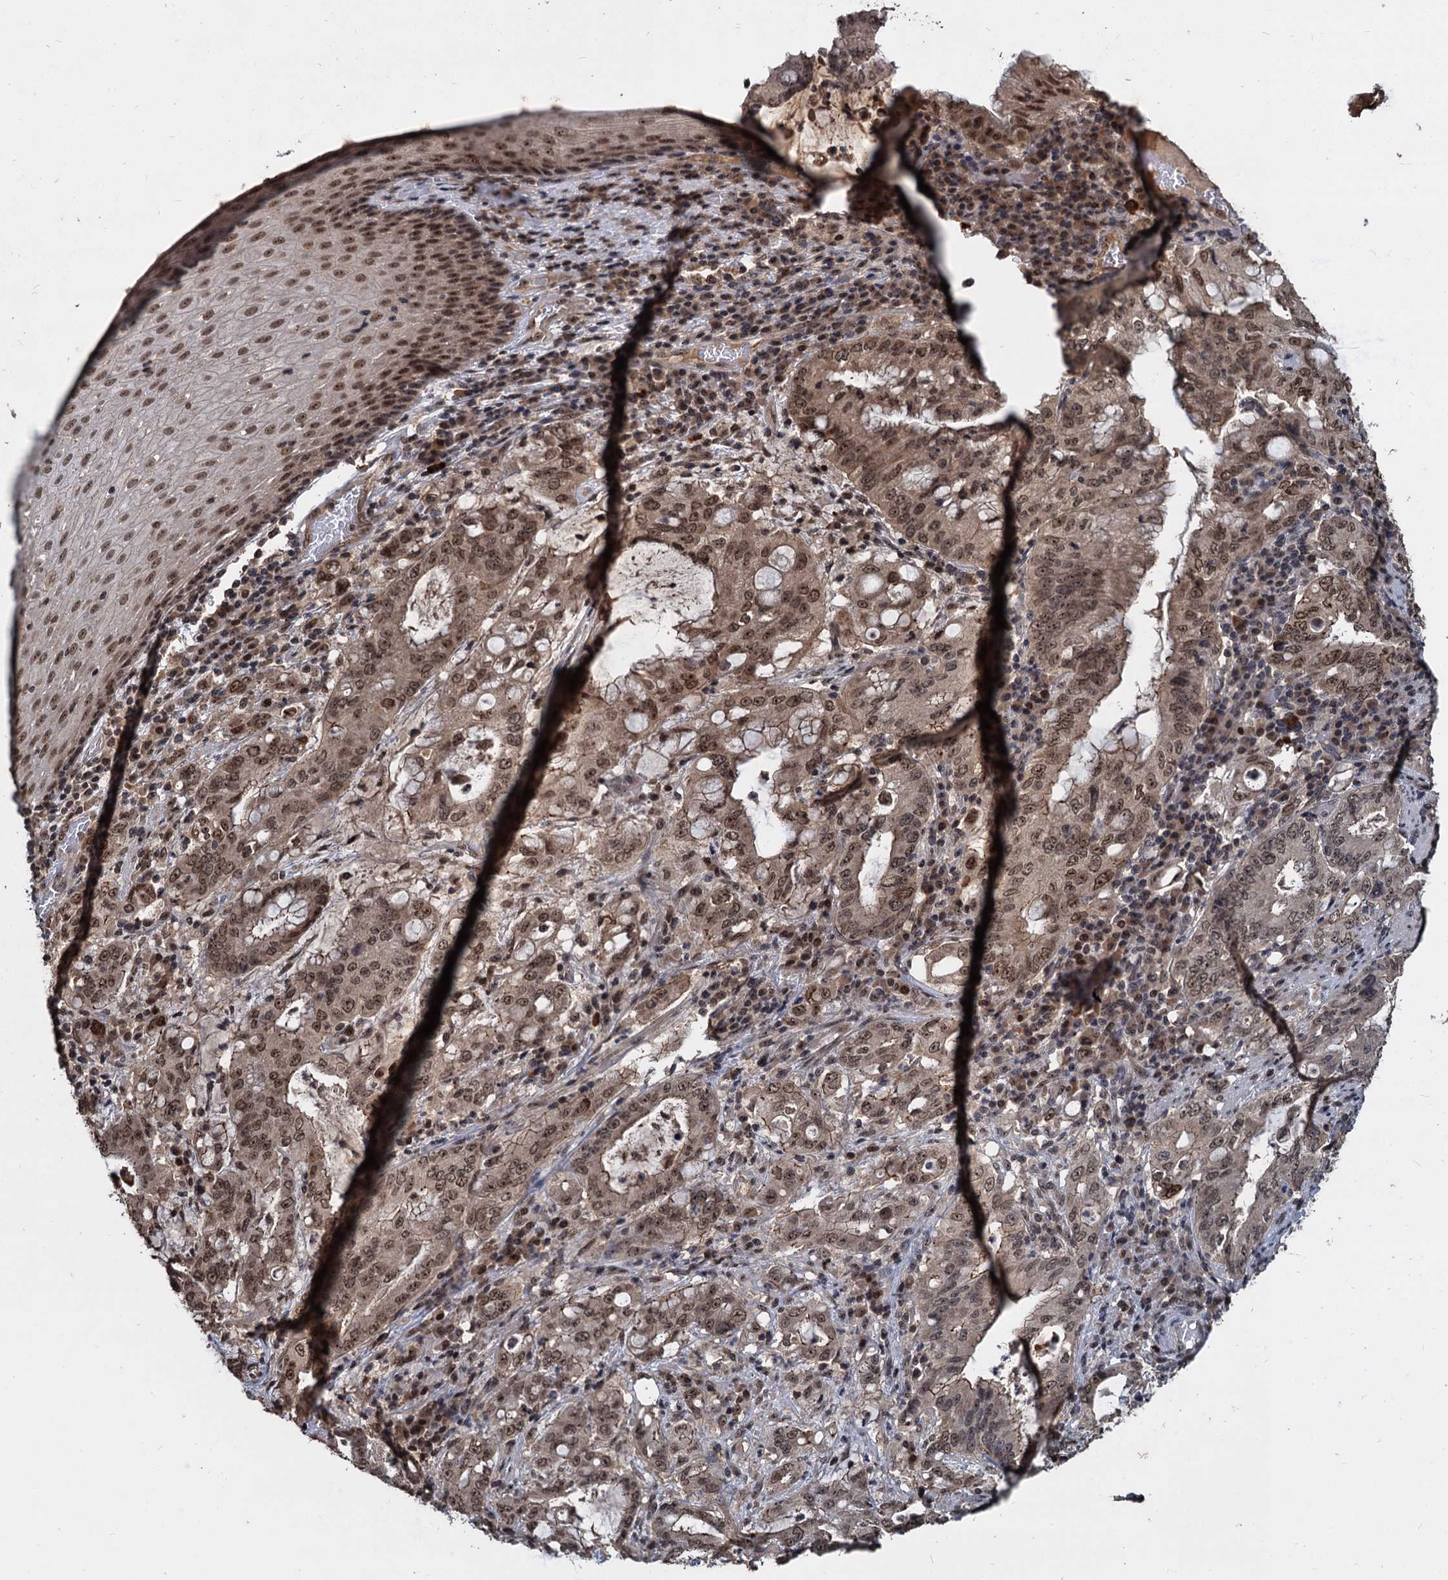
{"staining": {"intensity": "weak", "quantity": "25%-75%", "location": "nuclear"}, "tissue": "stomach cancer", "cell_type": "Tumor cells", "image_type": "cancer", "snomed": [{"axis": "morphology", "description": "Normal tissue, NOS"}, {"axis": "morphology", "description": "Adenocarcinoma, NOS"}, {"axis": "topography", "description": "Esophagus"}, {"axis": "topography", "description": "Stomach, upper"}, {"axis": "topography", "description": "Peripheral nerve tissue"}], "caption": "The image demonstrates staining of adenocarcinoma (stomach), revealing weak nuclear protein positivity (brown color) within tumor cells.", "gene": "FAM216B", "patient": {"sex": "male", "age": 62}}